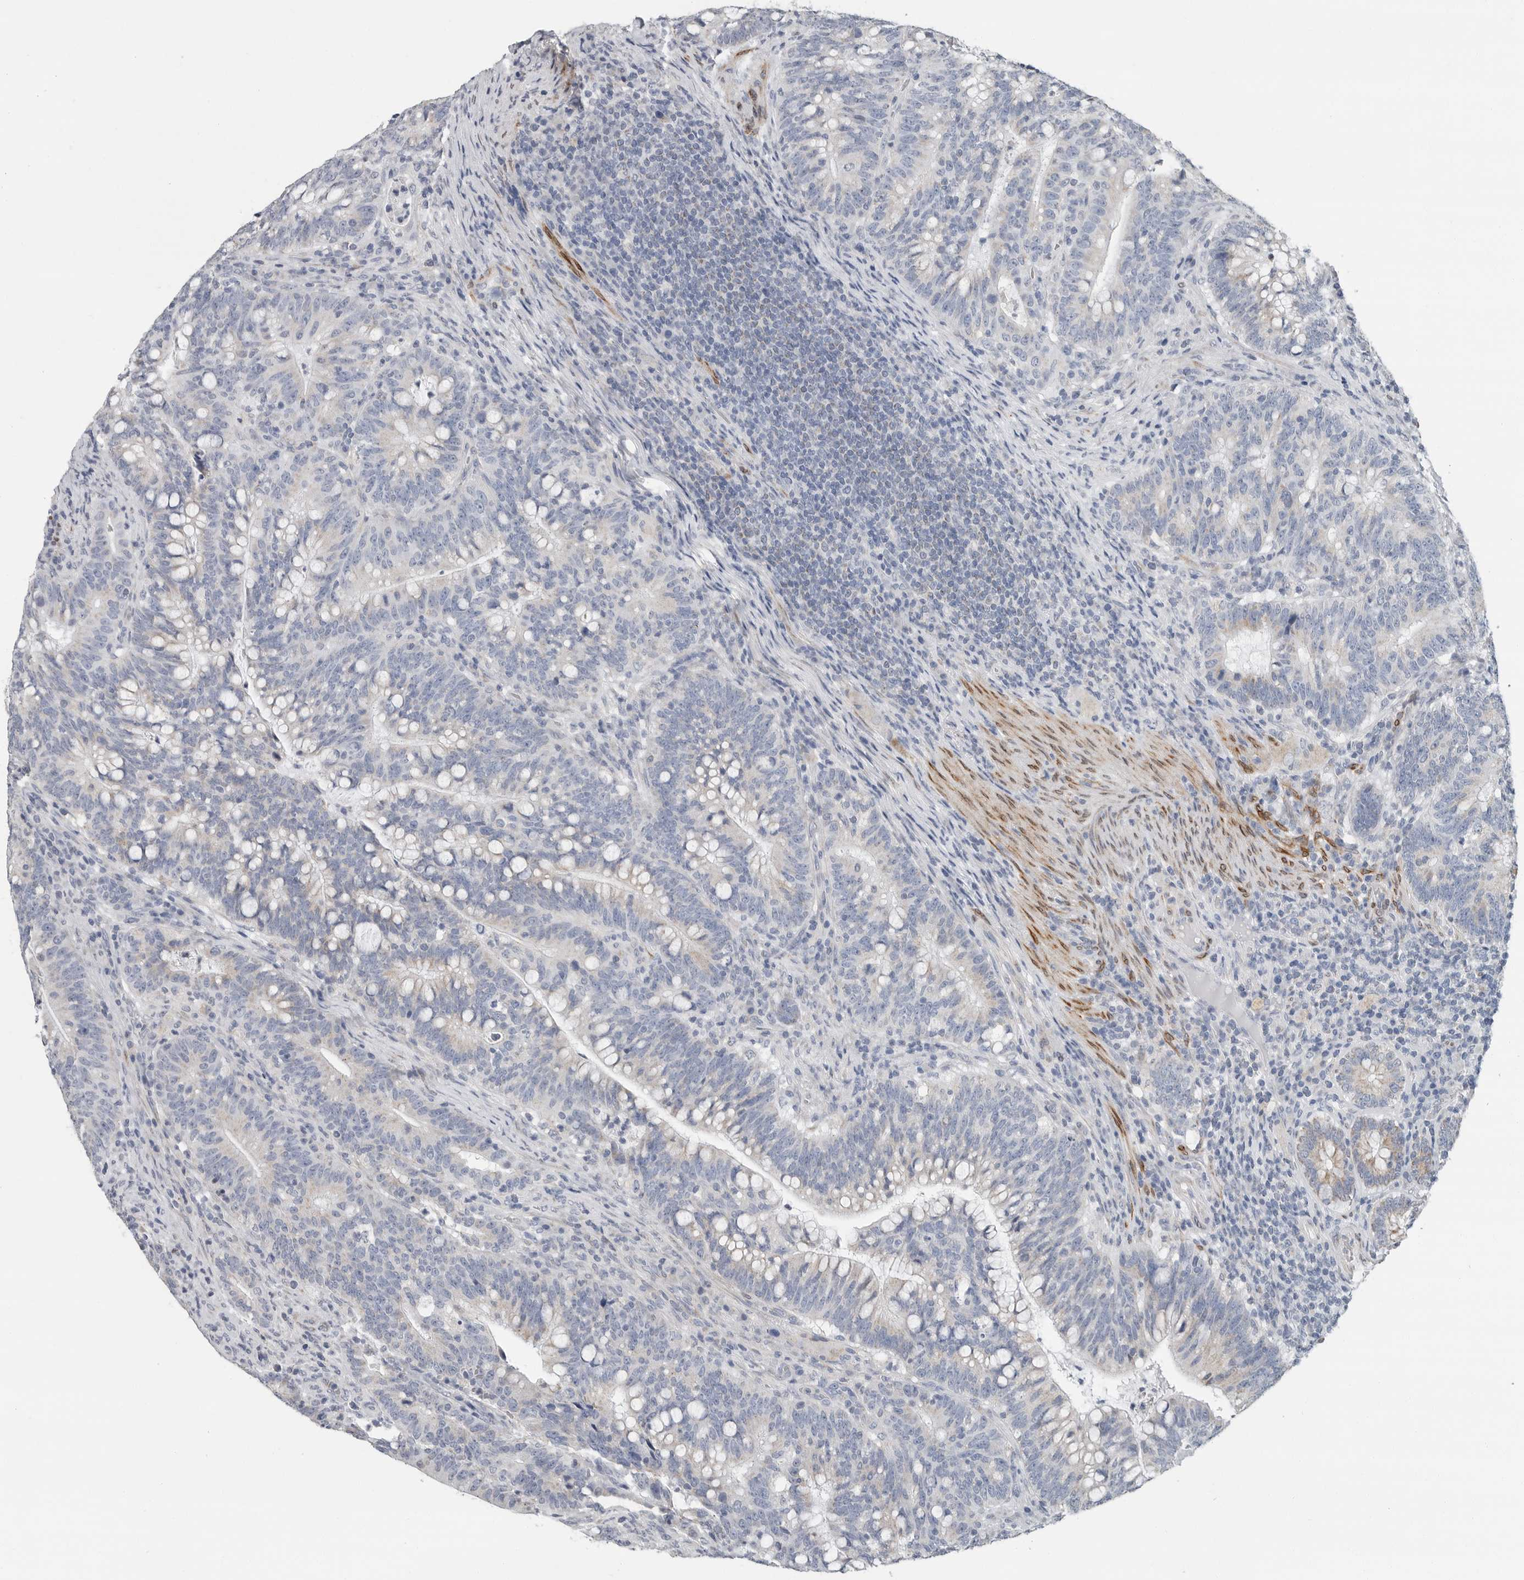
{"staining": {"intensity": "negative", "quantity": "none", "location": "none"}, "tissue": "colorectal cancer", "cell_type": "Tumor cells", "image_type": "cancer", "snomed": [{"axis": "morphology", "description": "Adenocarcinoma, NOS"}, {"axis": "topography", "description": "Colon"}], "caption": "Tumor cells show no significant protein expression in adenocarcinoma (colorectal).", "gene": "PLN", "patient": {"sex": "female", "age": 66}}